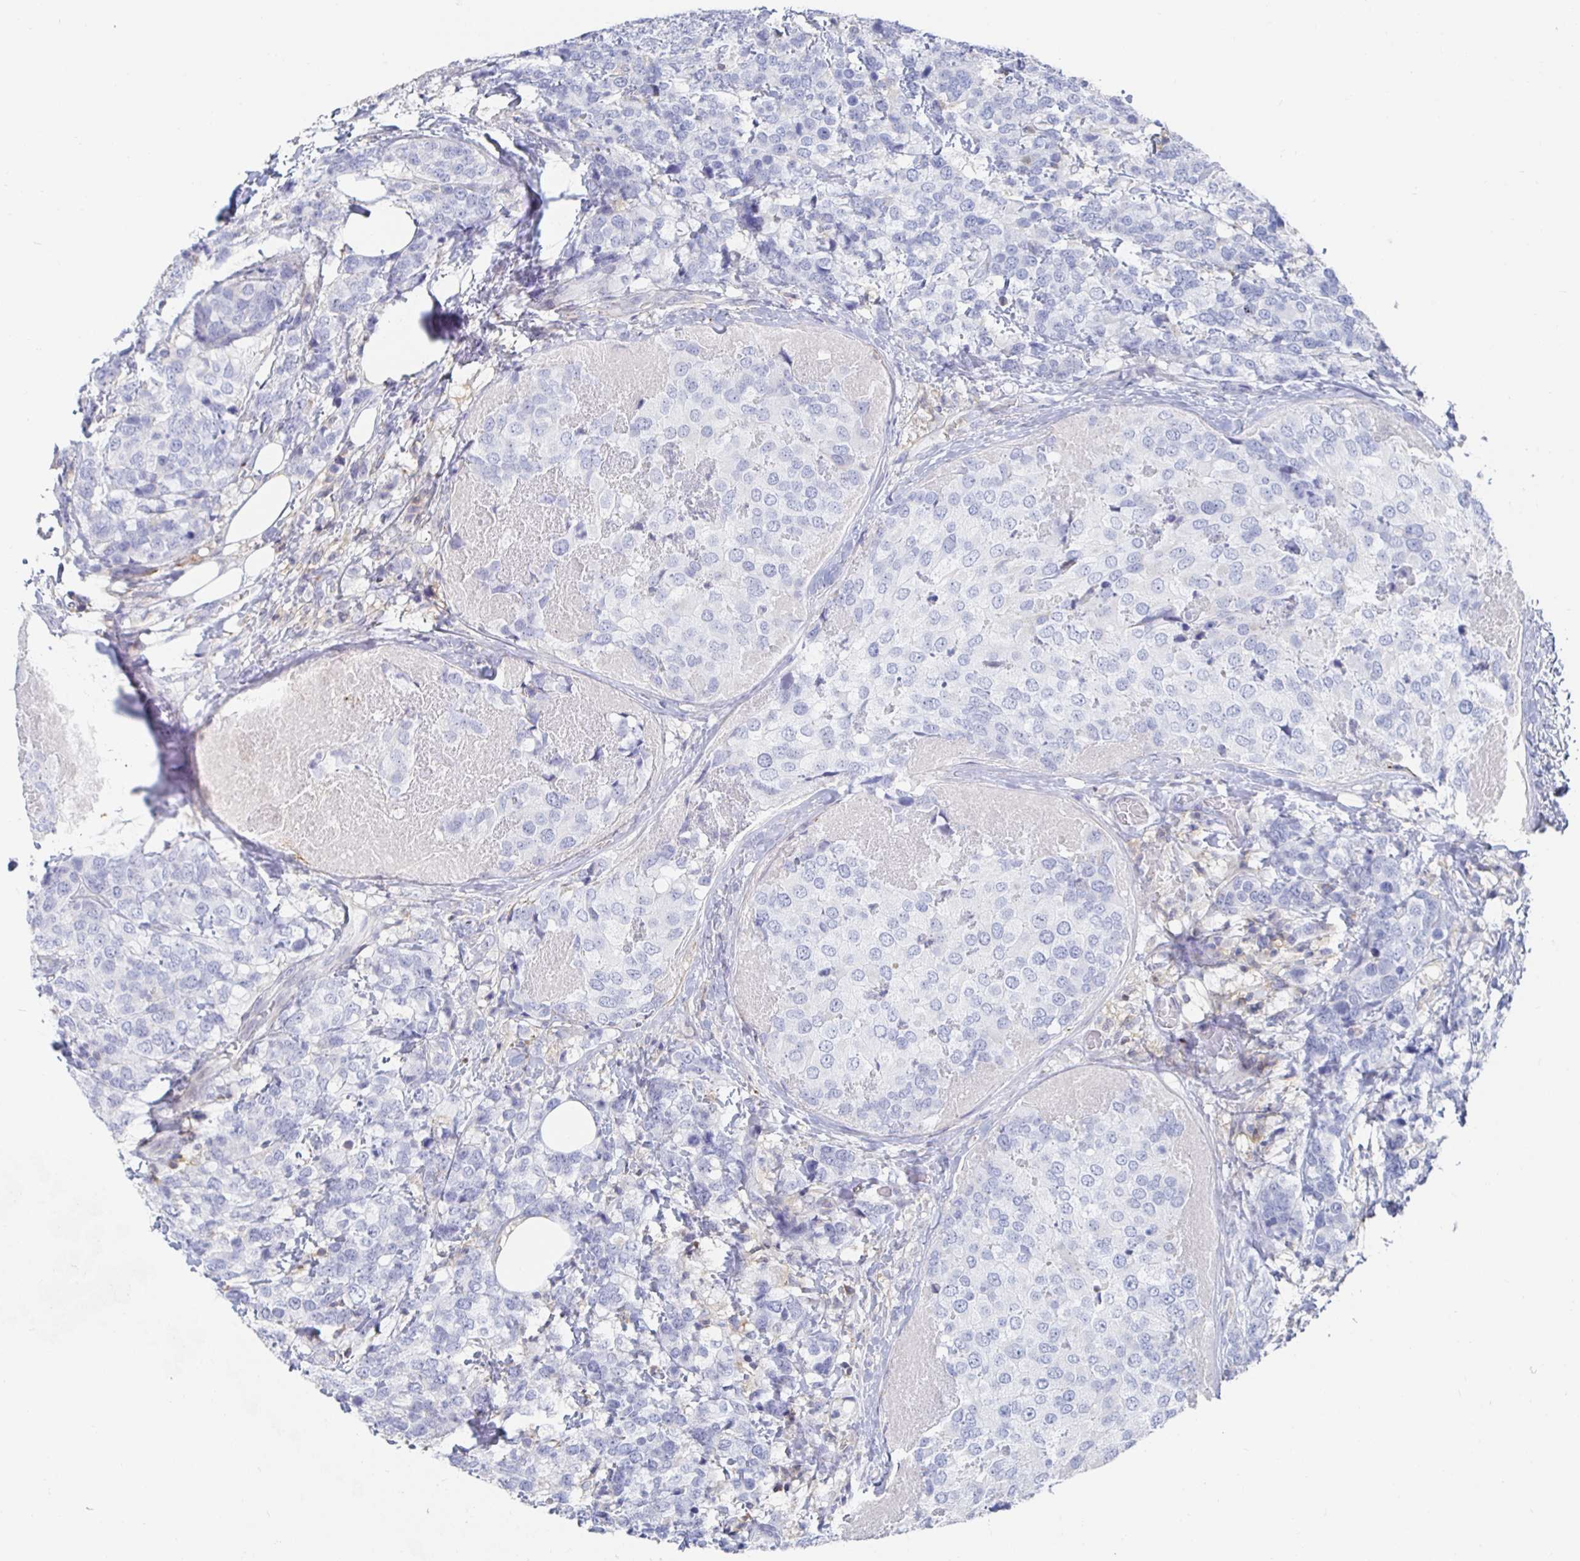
{"staining": {"intensity": "negative", "quantity": "none", "location": "none"}, "tissue": "breast cancer", "cell_type": "Tumor cells", "image_type": "cancer", "snomed": [{"axis": "morphology", "description": "Lobular carcinoma"}, {"axis": "topography", "description": "Breast"}], "caption": "The histopathology image shows no staining of tumor cells in breast lobular carcinoma.", "gene": "PIK3CD", "patient": {"sex": "female", "age": 59}}